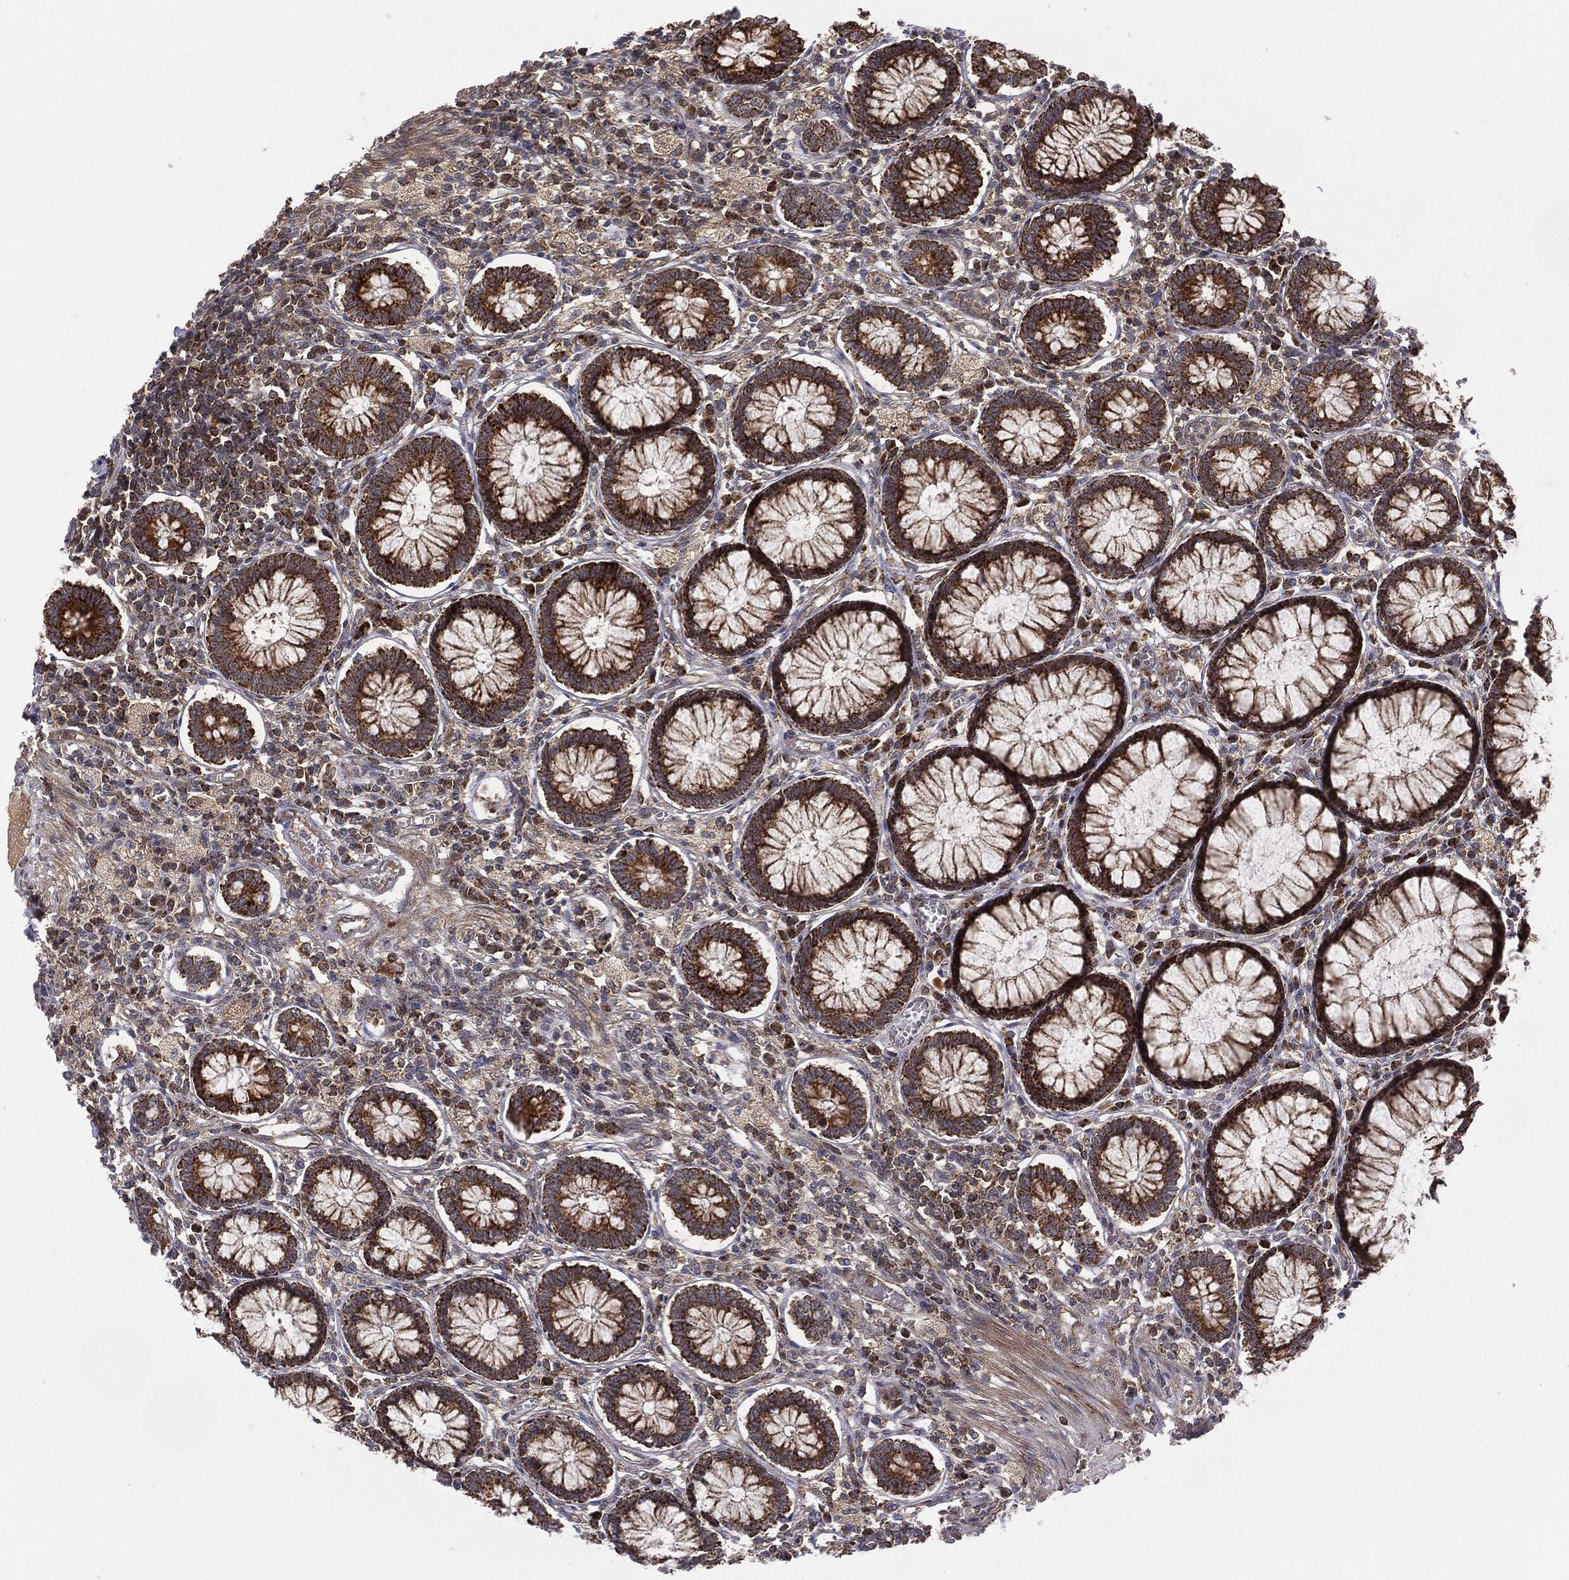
{"staining": {"intensity": "moderate", "quantity": "25%-75%", "location": "cytoplasmic/membranous"}, "tissue": "colon", "cell_type": "Endothelial cells", "image_type": "normal", "snomed": [{"axis": "morphology", "description": "Normal tissue, NOS"}, {"axis": "topography", "description": "Colon"}], "caption": "Immunohistochemical staining of unremarkable colon exhibits medium levels of moderate cytoplasmic/membranous positivity in about 25%-75% of endothelial cells.", "gene": "MTOR", "patient": {"sex": "male", "age": 65}}